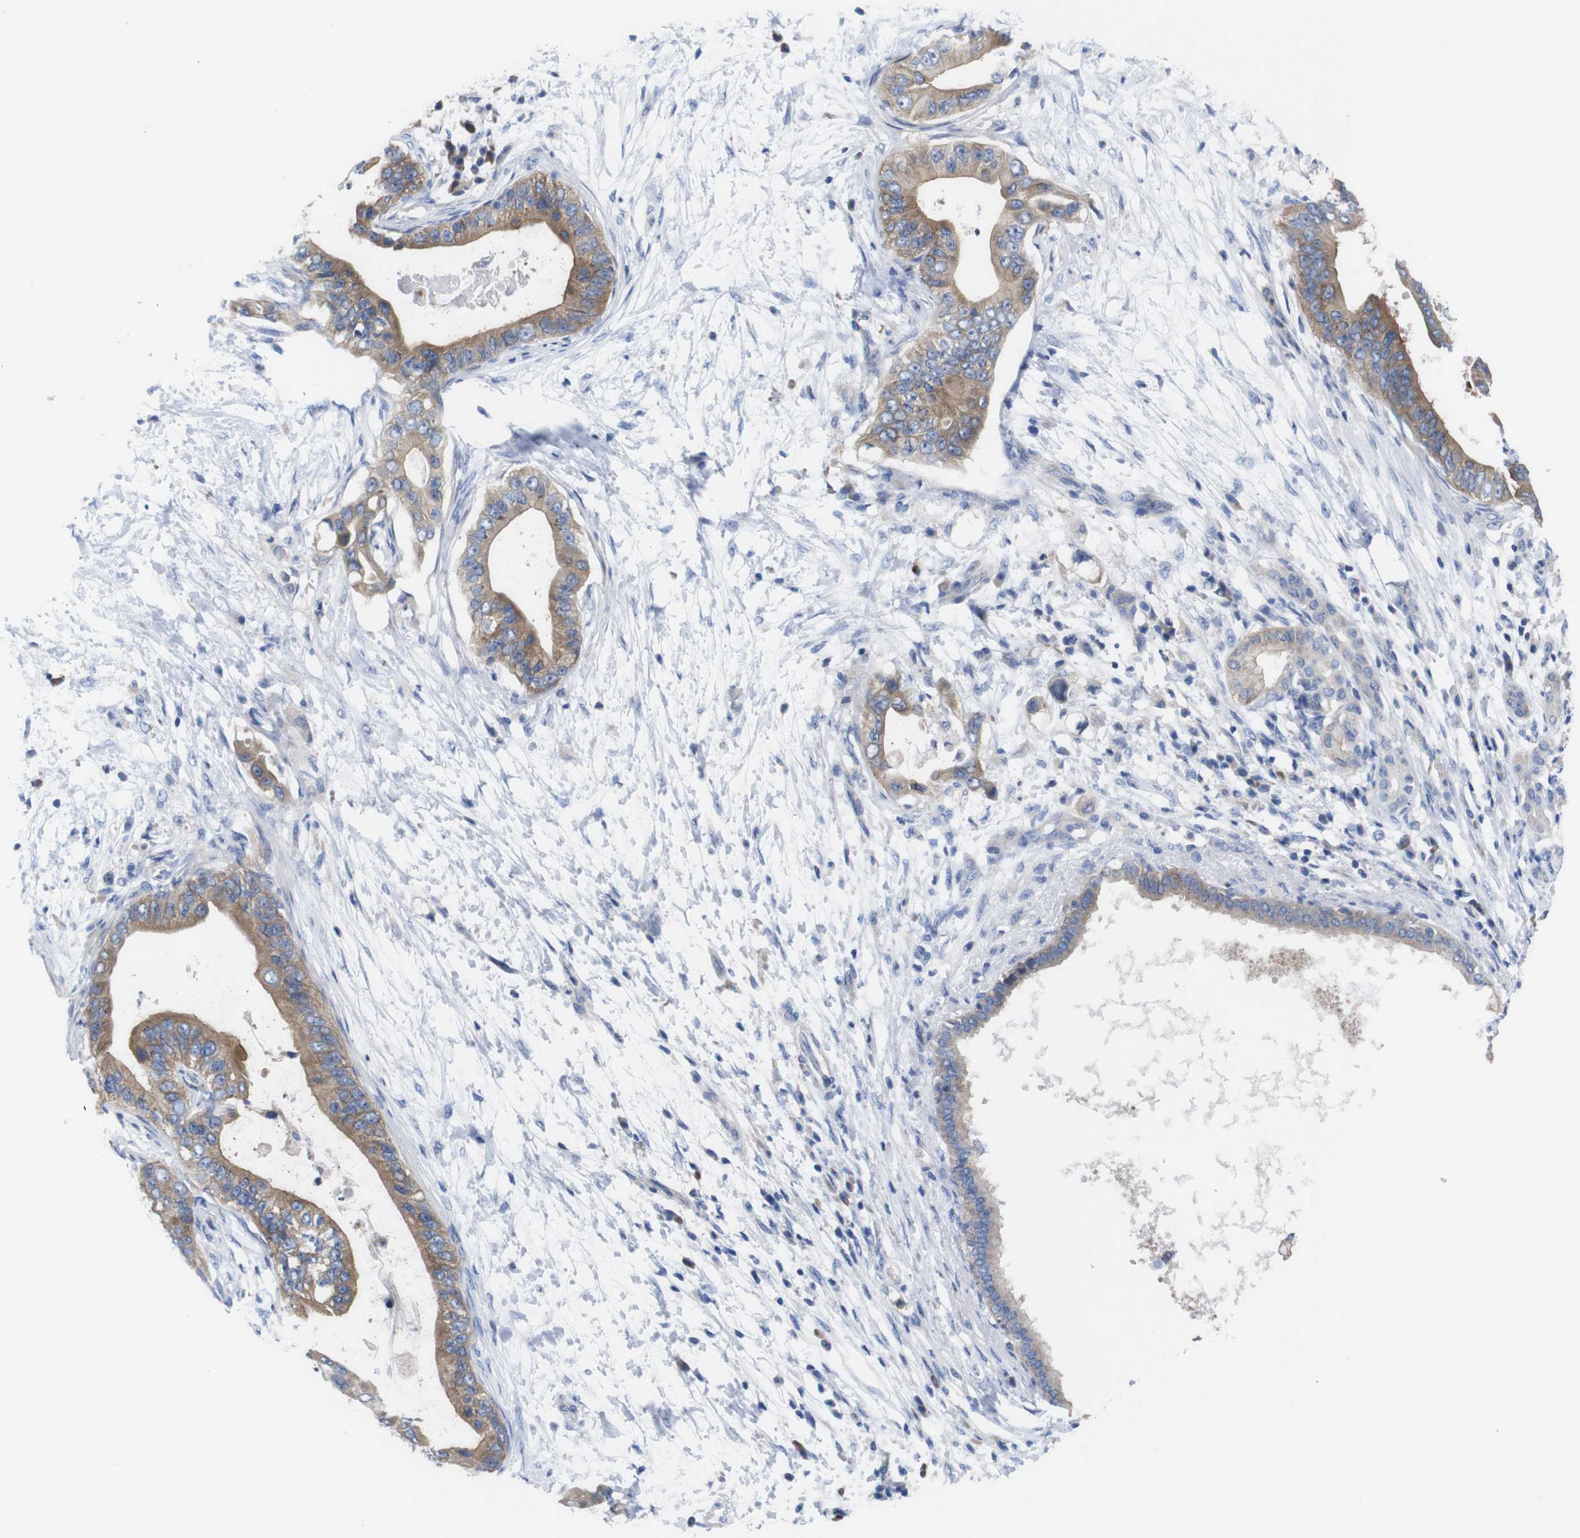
{"staining": {"intensity": "moderate", "quantity": ">75%", "location": "cytoplasmic/membranous"}, "tissue": "pancreatic cancer", "cell_type": "Tumor cells", "image_type": "cancer", "snomed": [{"axis": "morphology", "description": "Adenocarcinoma, NOS"}, {"axis": "topography", "description": "Pancreas"}], "caption": "An immunohistochemistry image of neoplastic tissue is shown. Protein staining in brown labels moderate cytoplasmic/membranous positivity in adenocarcinoma (pancreatic) within tumor cells.", "gene": "USH1C", "patient": {"sex": "male", "age": 77}}